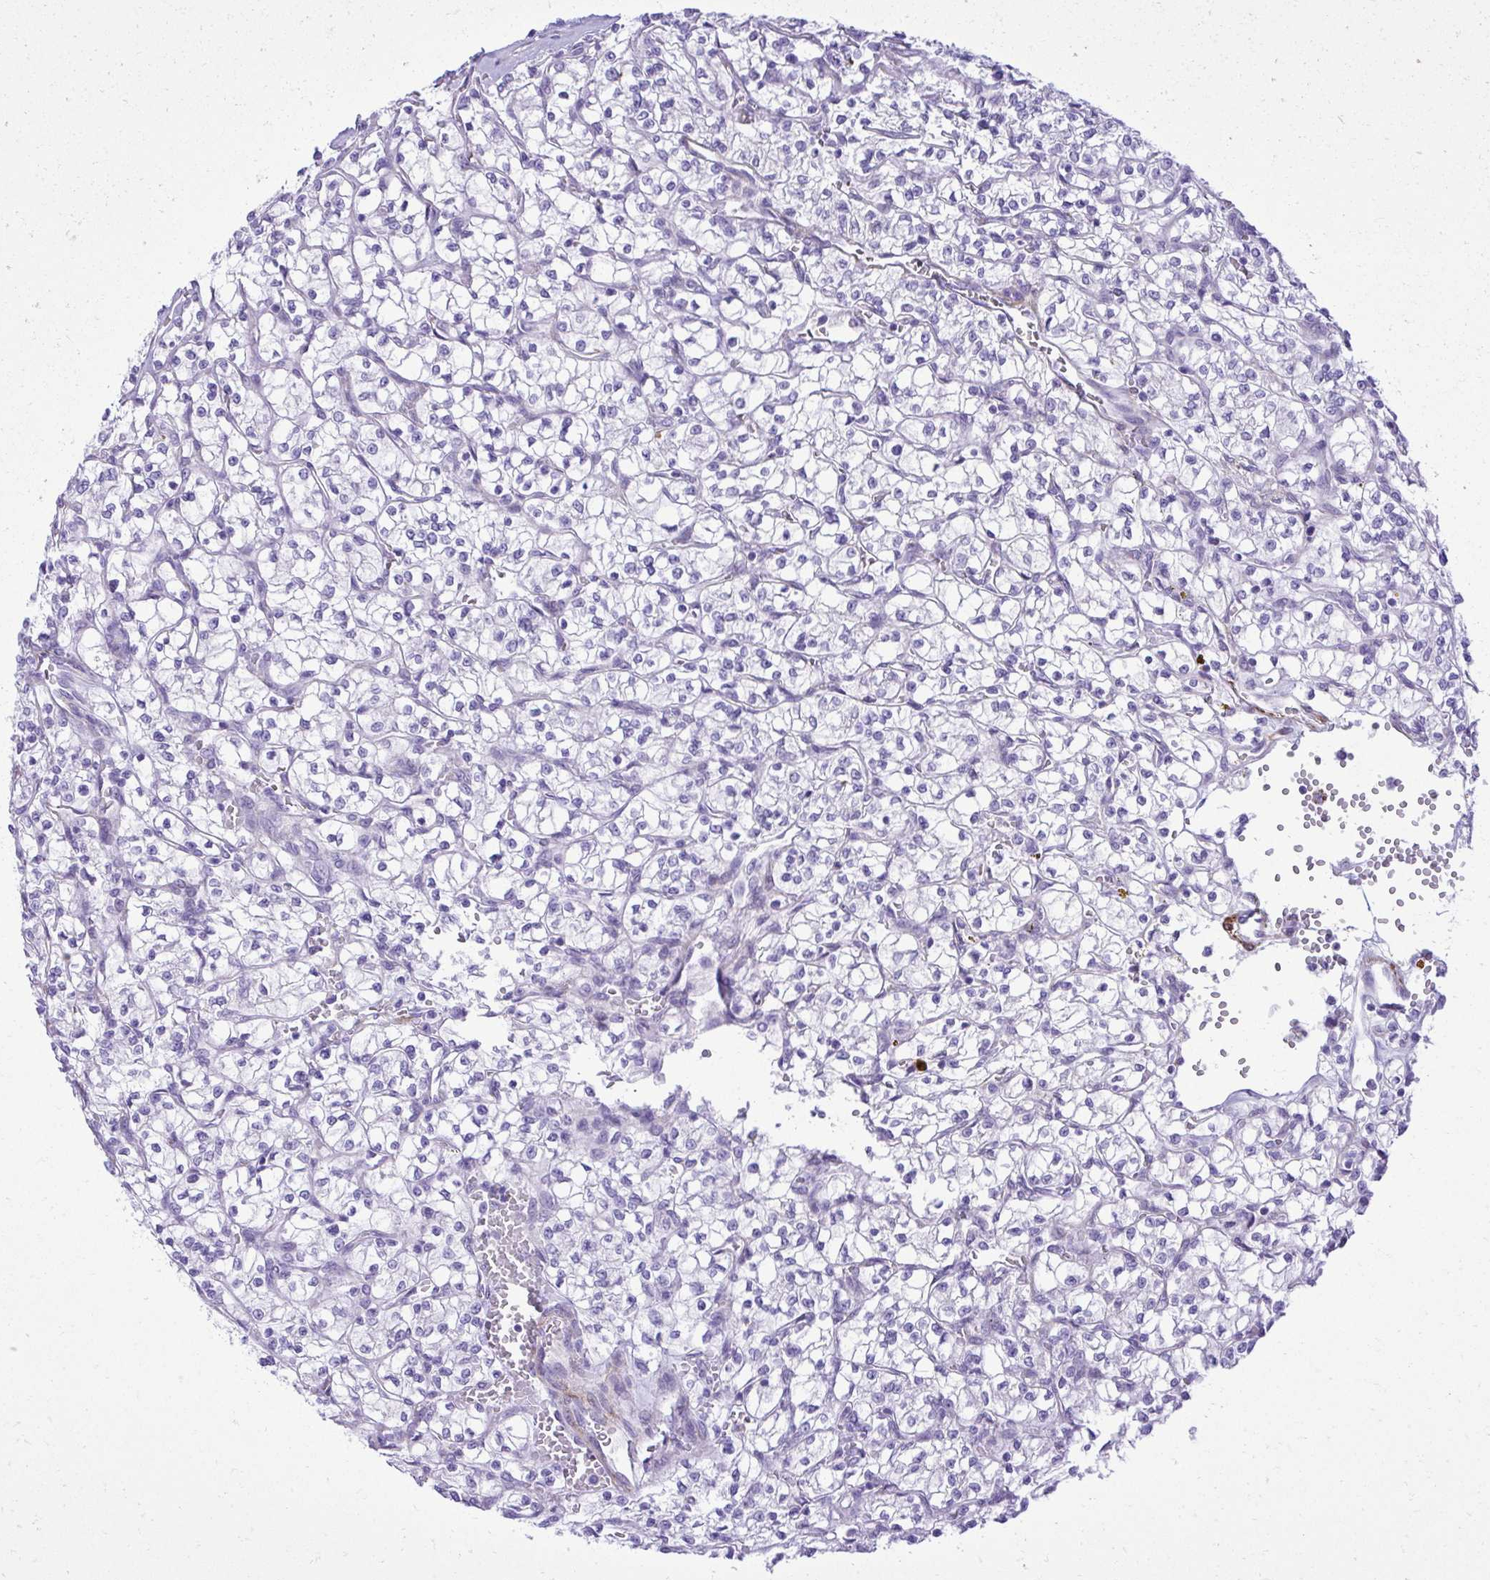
{"staining": {"intensity": "negative", "quantity": "none", "location": "none"}, "tissue": "renal cancer", "cell_type": "Tumor cells", "image_type": "cancer", "snomed": [{"axis": "morphology", "description": "Adenocarcinoma, NOS"}, {"axis": "topography", "description": "Kidney"}], "caption": "Renal cancer stained for a protein using immunohistochemistry reveals no expression tumor cells.", "gene": "PITPNM3", "patient": {"sex": "female", "age": 64}}